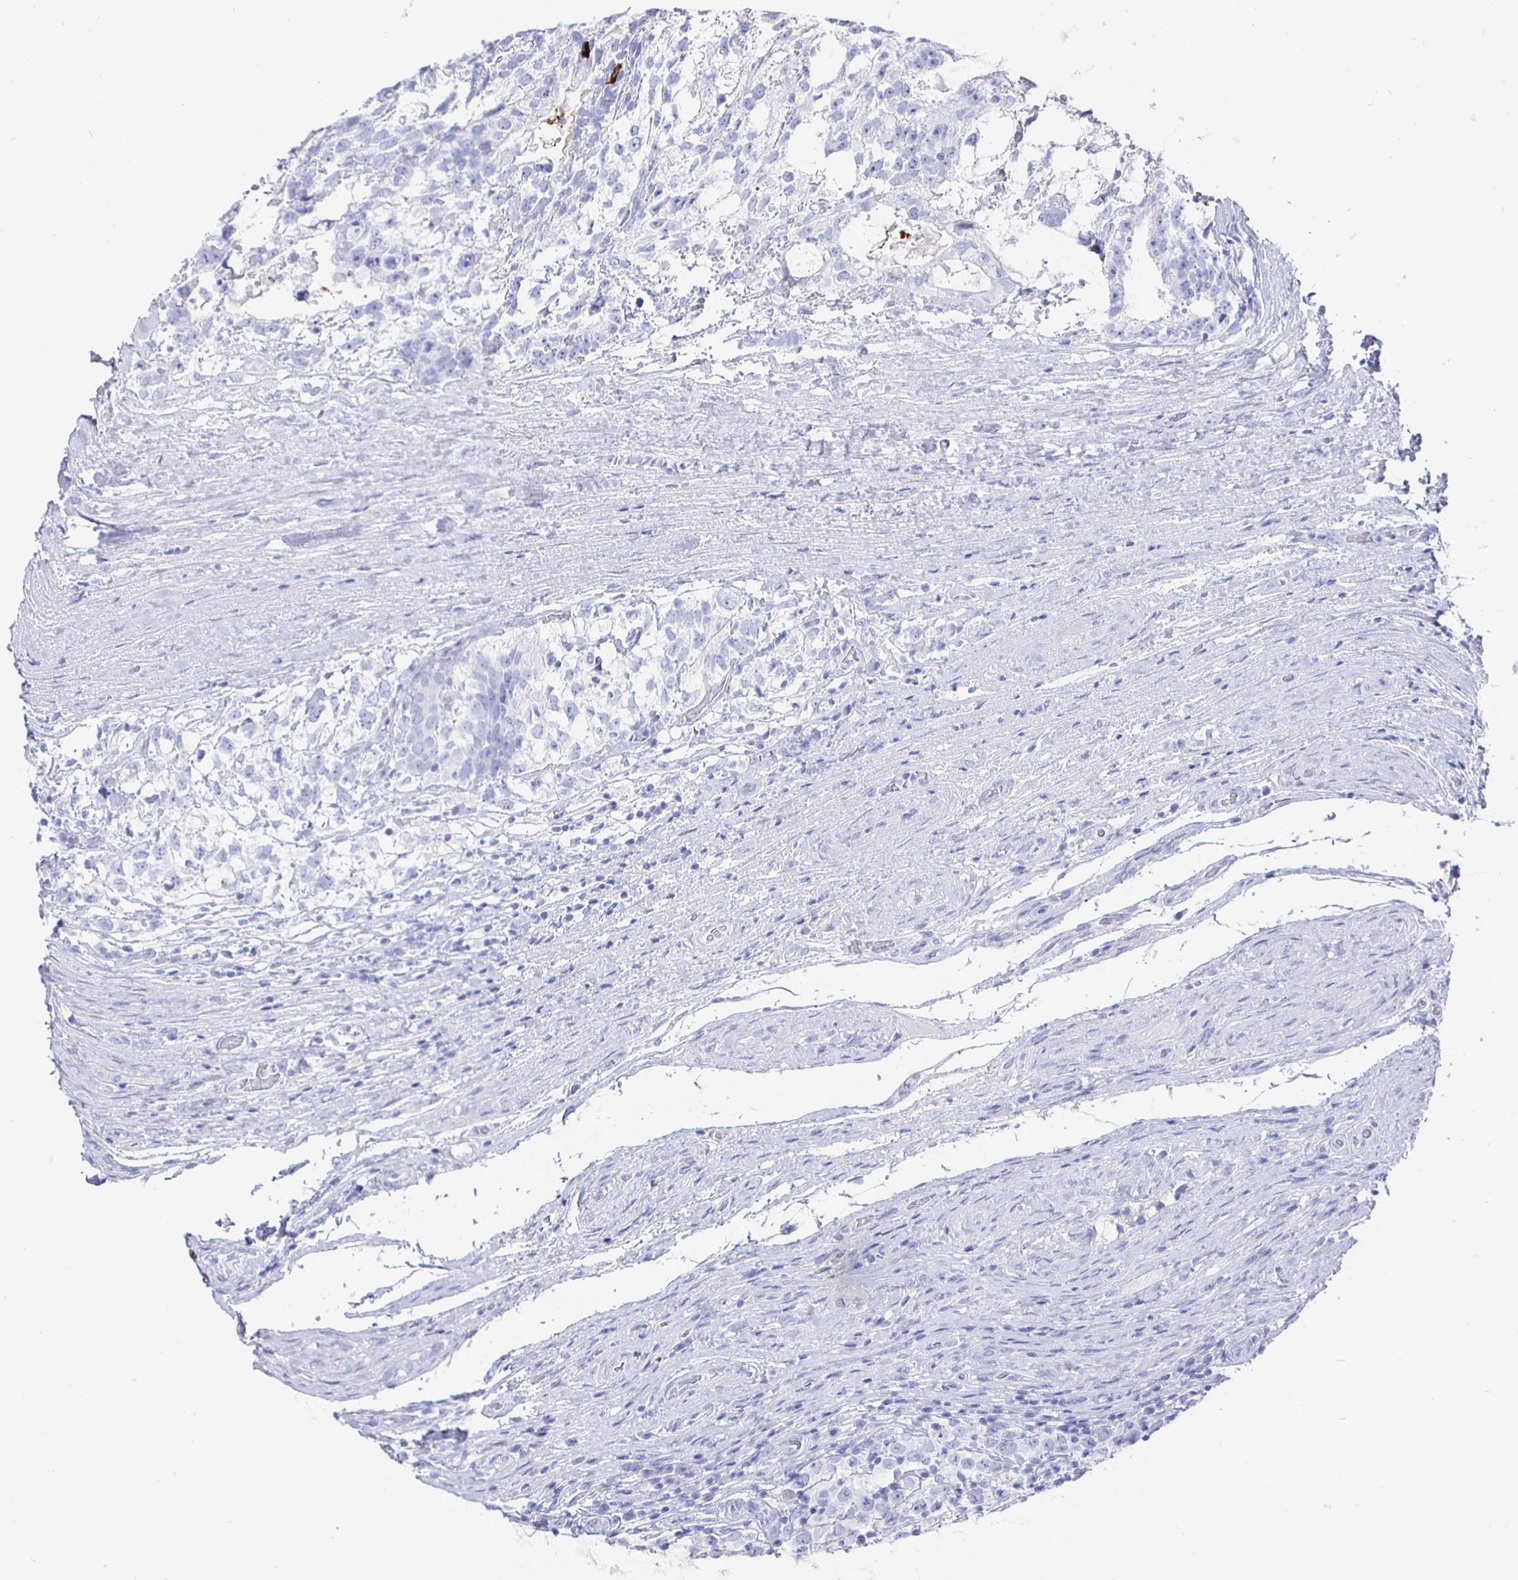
{"staining": {"intensity": "negative", "quantity": "none", "location": "none"}, "tissue": "testis cancer", "cell_type": "Tumor cells", "image_type": "cancer", "snomed": [{"axis": "morphology", "description": "Seminoma, NOS"}, {"axis": "morphology", "description": "Carcinoma, Embryonal, NOS"}, {"axis": "topography", "description": "Testis"}], "caption": "Tumor cells are negative for brown protein staining in embryonal carcinoma (testis).", "gene": "CLCA1", "patient": {"sex": "male", "age": 41}}